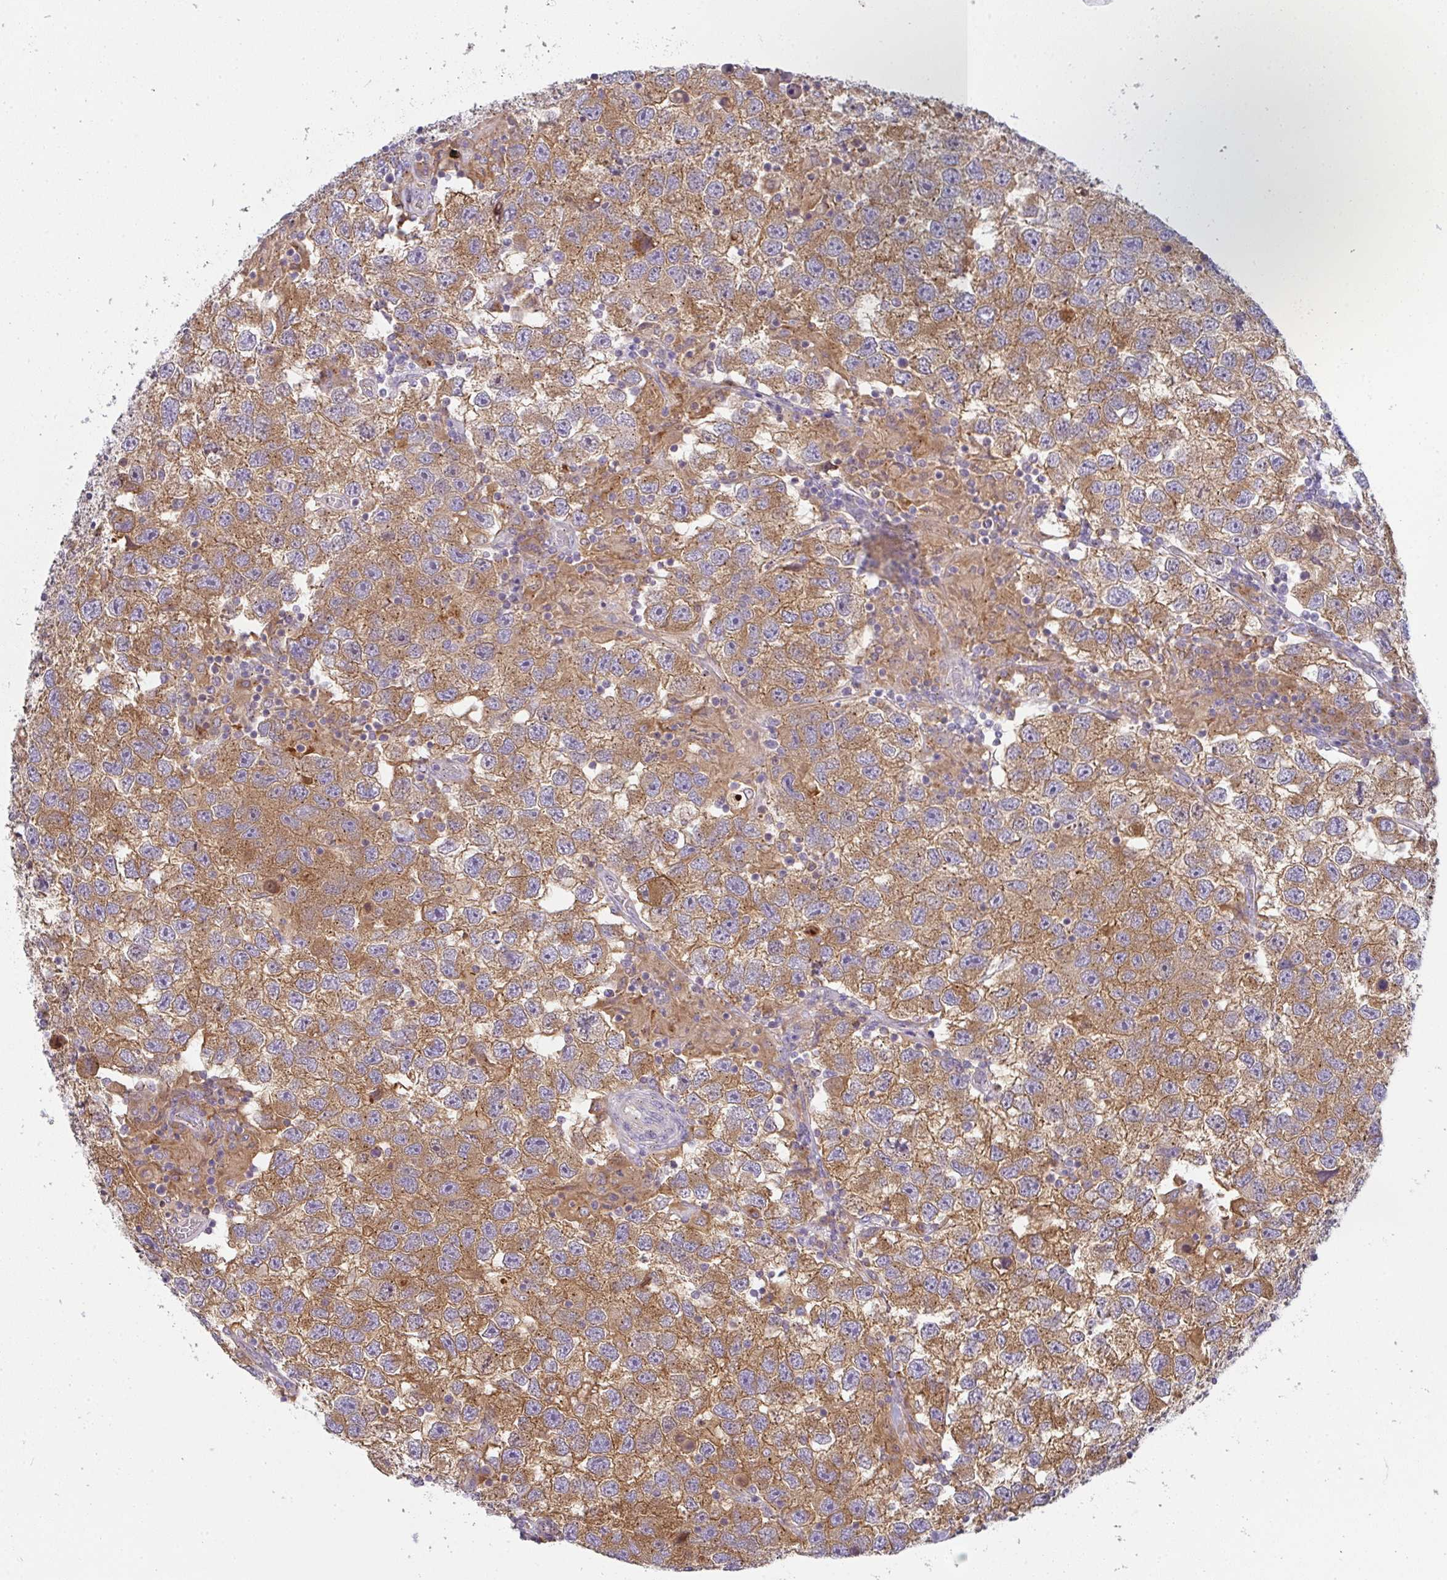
{"staining": {"intensity": "moderate", "quantity": ">75%", "location": "cytoplasmic/membranous"}, "tissue": "testis cancer", "cell_type": "Tumor cells", "image_type": "cancer", "snomed": [{"axis": "morphology", "description": "Seminoma, NOS"}, {"axis": "topography", "description": "Testis"}], "caption": "Approximately >75% of tumor cells in human seminoma (testis) reveal moderate cytoplasmic/membranous protein positivity as visualized by brown immunohistochemical staining.", "gene": "SNX5", "patient": {"sex": "male", "age": 26}}